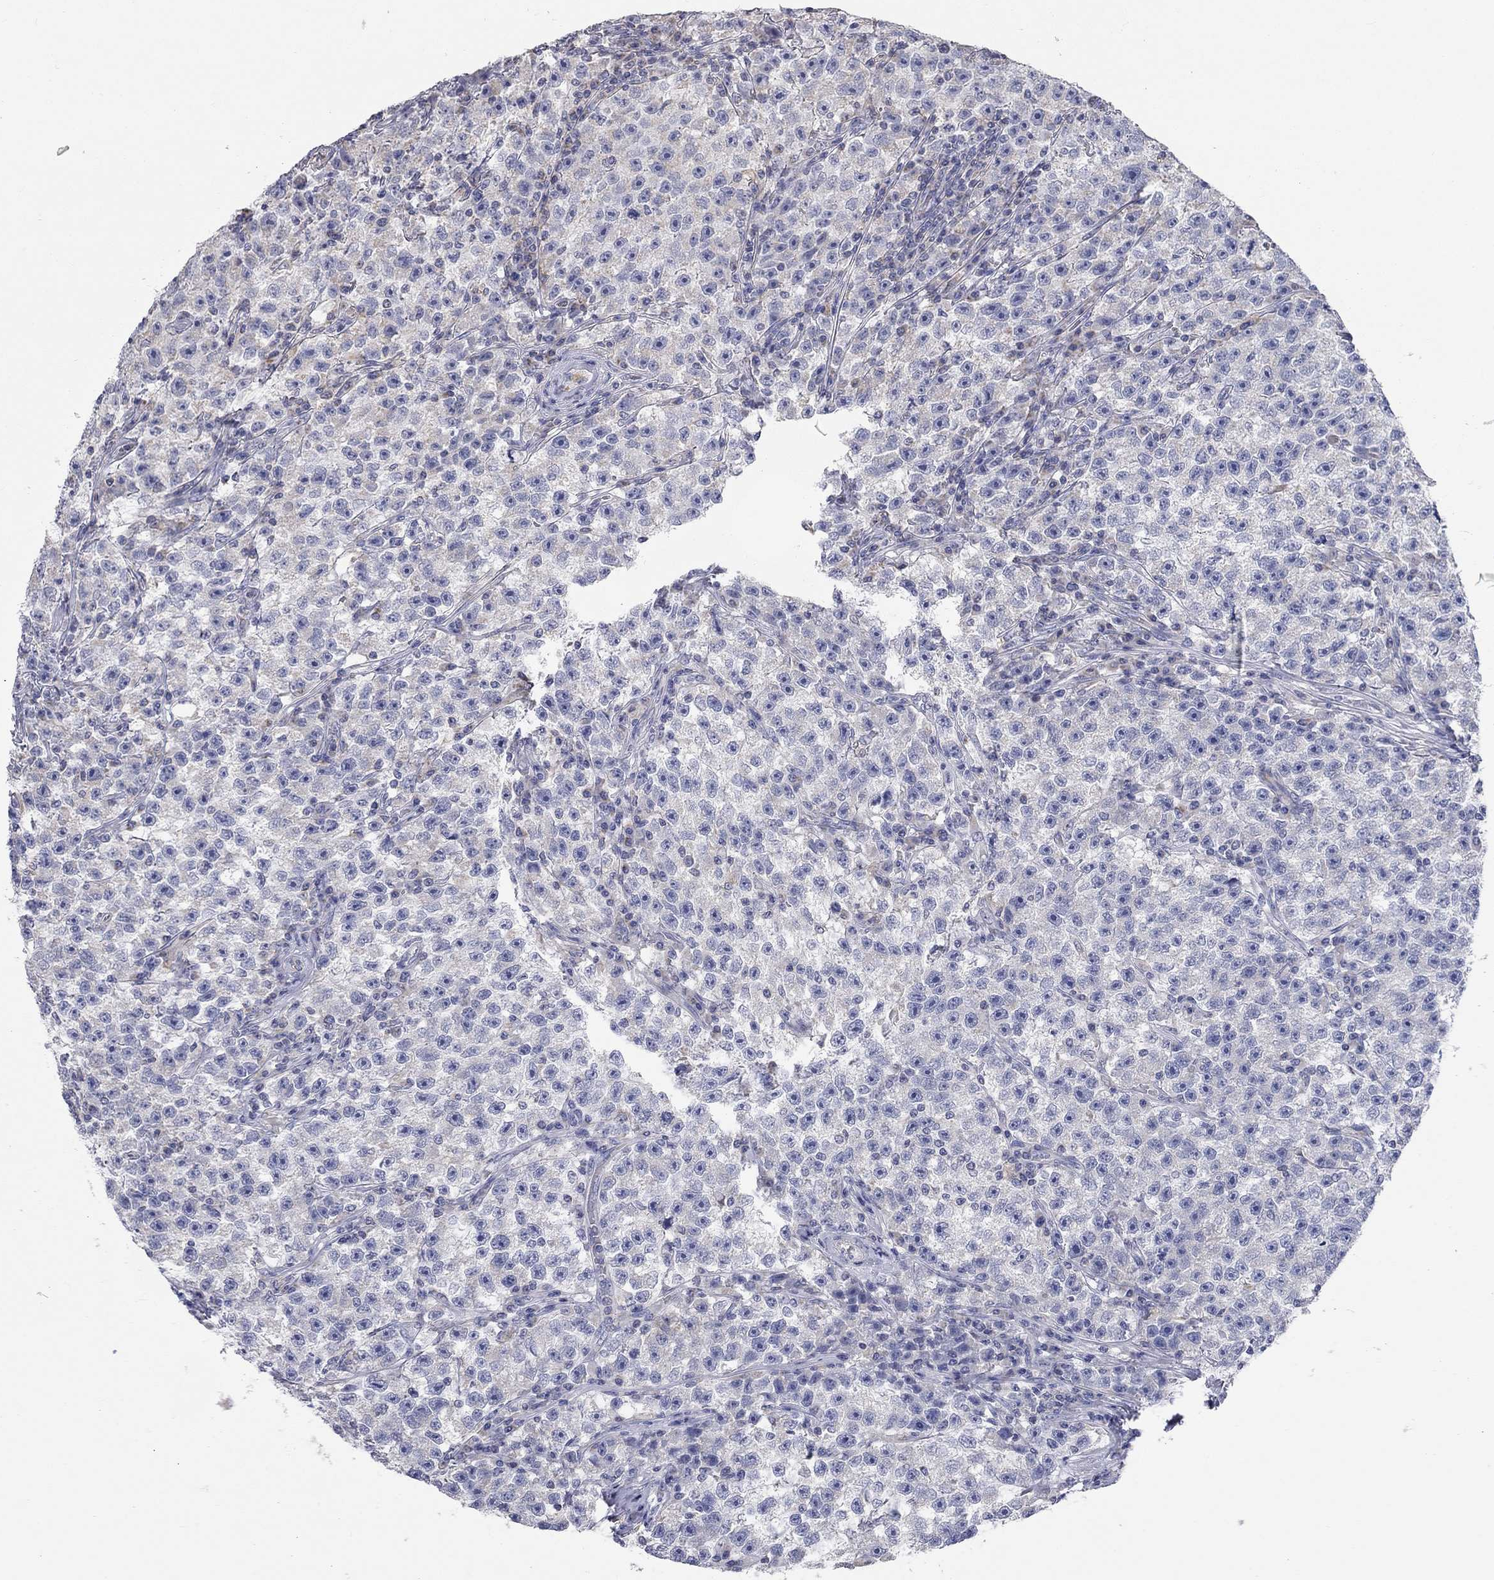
{"staining": {"intensity": "negative", "quantity": "none", "location": "none"}, "tissue": "testis cancer", "cell_type": "Tumor cells", "image_type": "cancer", "snomed": [{"axis": "morphology", "description": "Seminoma, NOS"}, {"axis": "topography", "description": "Testis"}], "caption": "A photomicrograph of human testis cancer (seminoma) is negative for staining in tumor cells.", "gene": "CFAP161", "patient": {"sex": "male", "age": 22}}